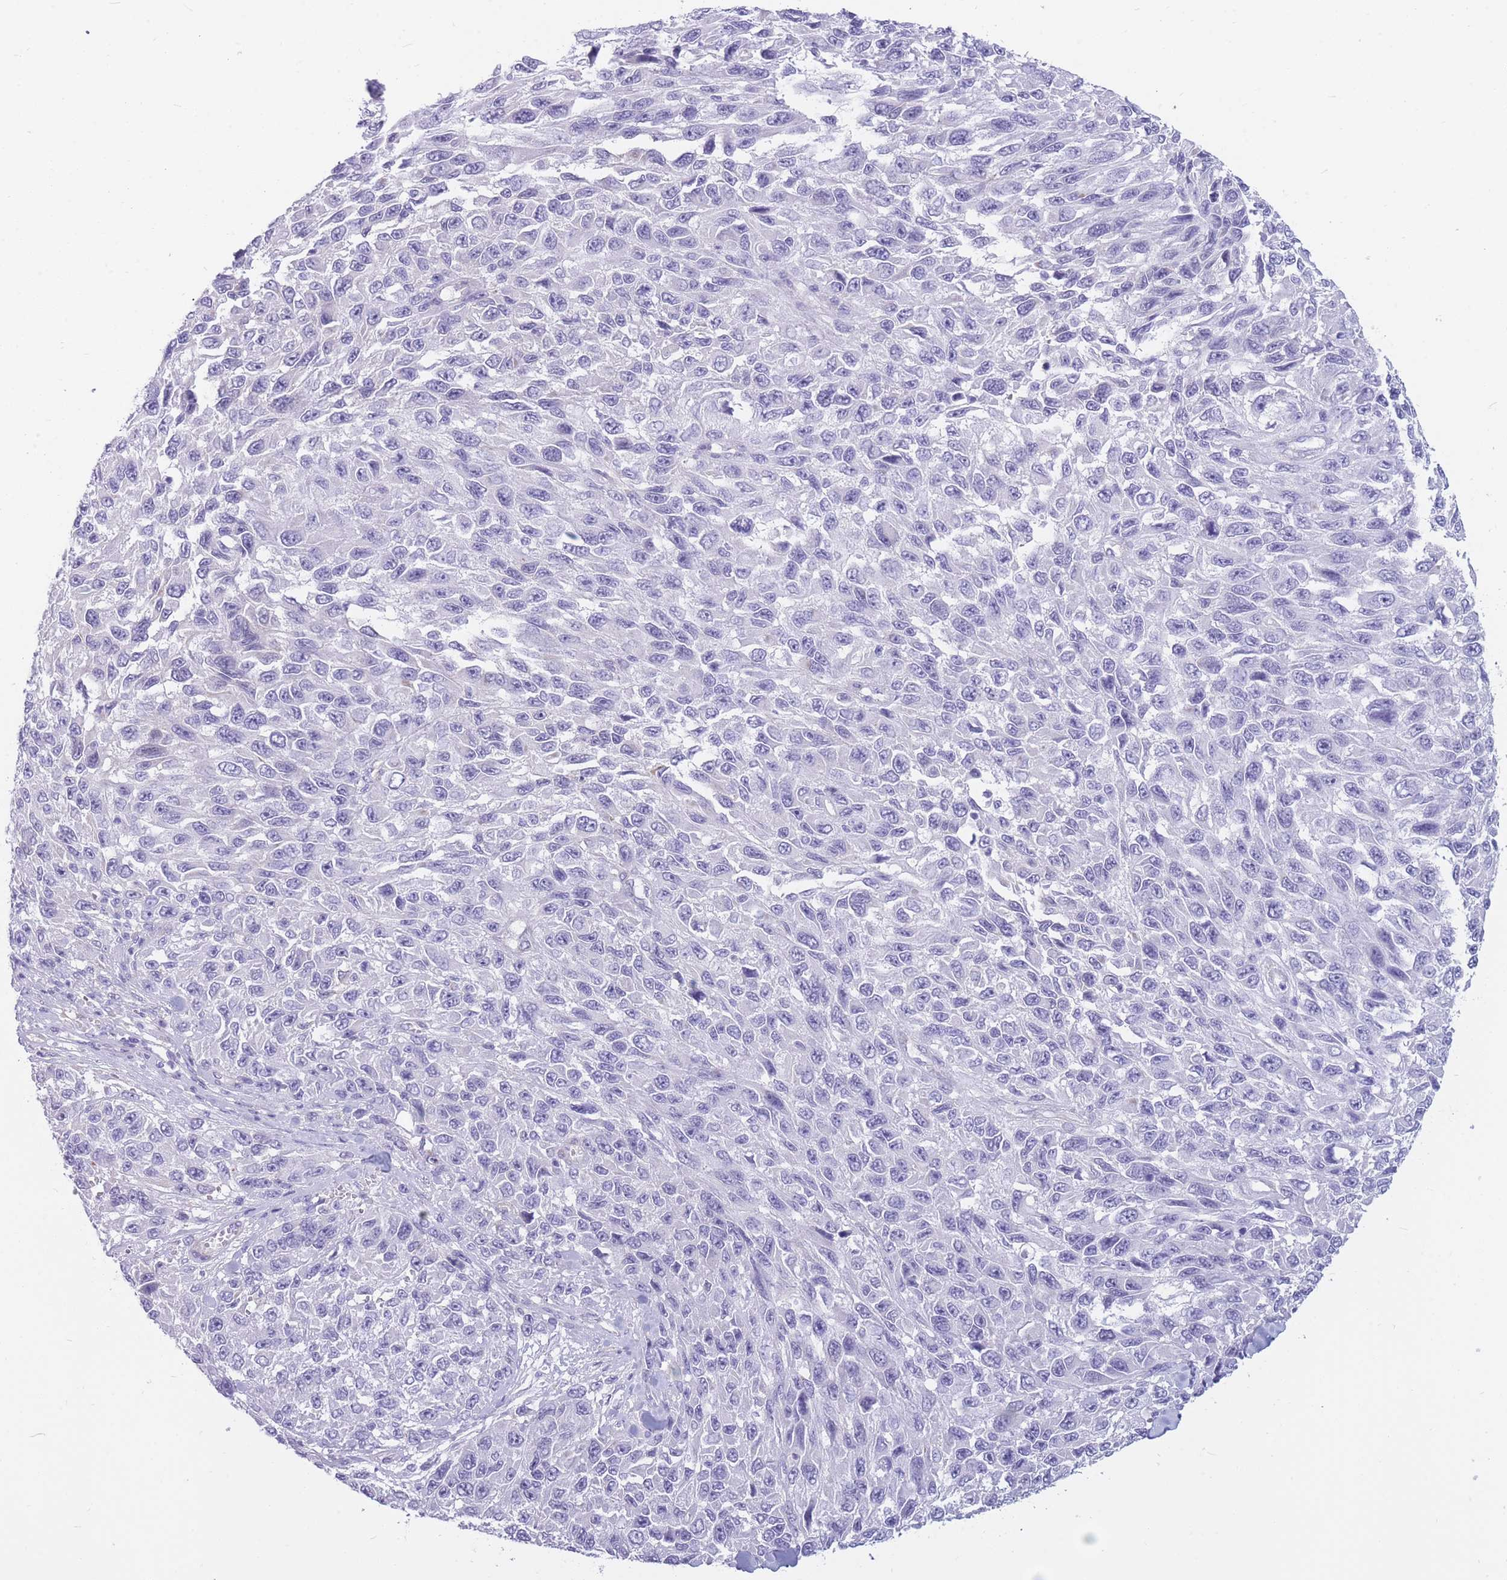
{"staining": {"intensity": "negative", "quantity": "none", "location": "none"}, "tissue": "melanoma", "cell_type": "Tumor cells", "image_type": "cancer", "snomed": [{"axis": "morphology", "description": "Malignant melanoma, NOS"}, {"axis": "topography", "description": "Skin"}], "caption": "An image of malignant melanoma stained for a protein reveals no brown staining in tumor cells. Nuclei are stained in blue.", "gene": "MTSS2", "patient": {"sex": "female", "age": 96}}